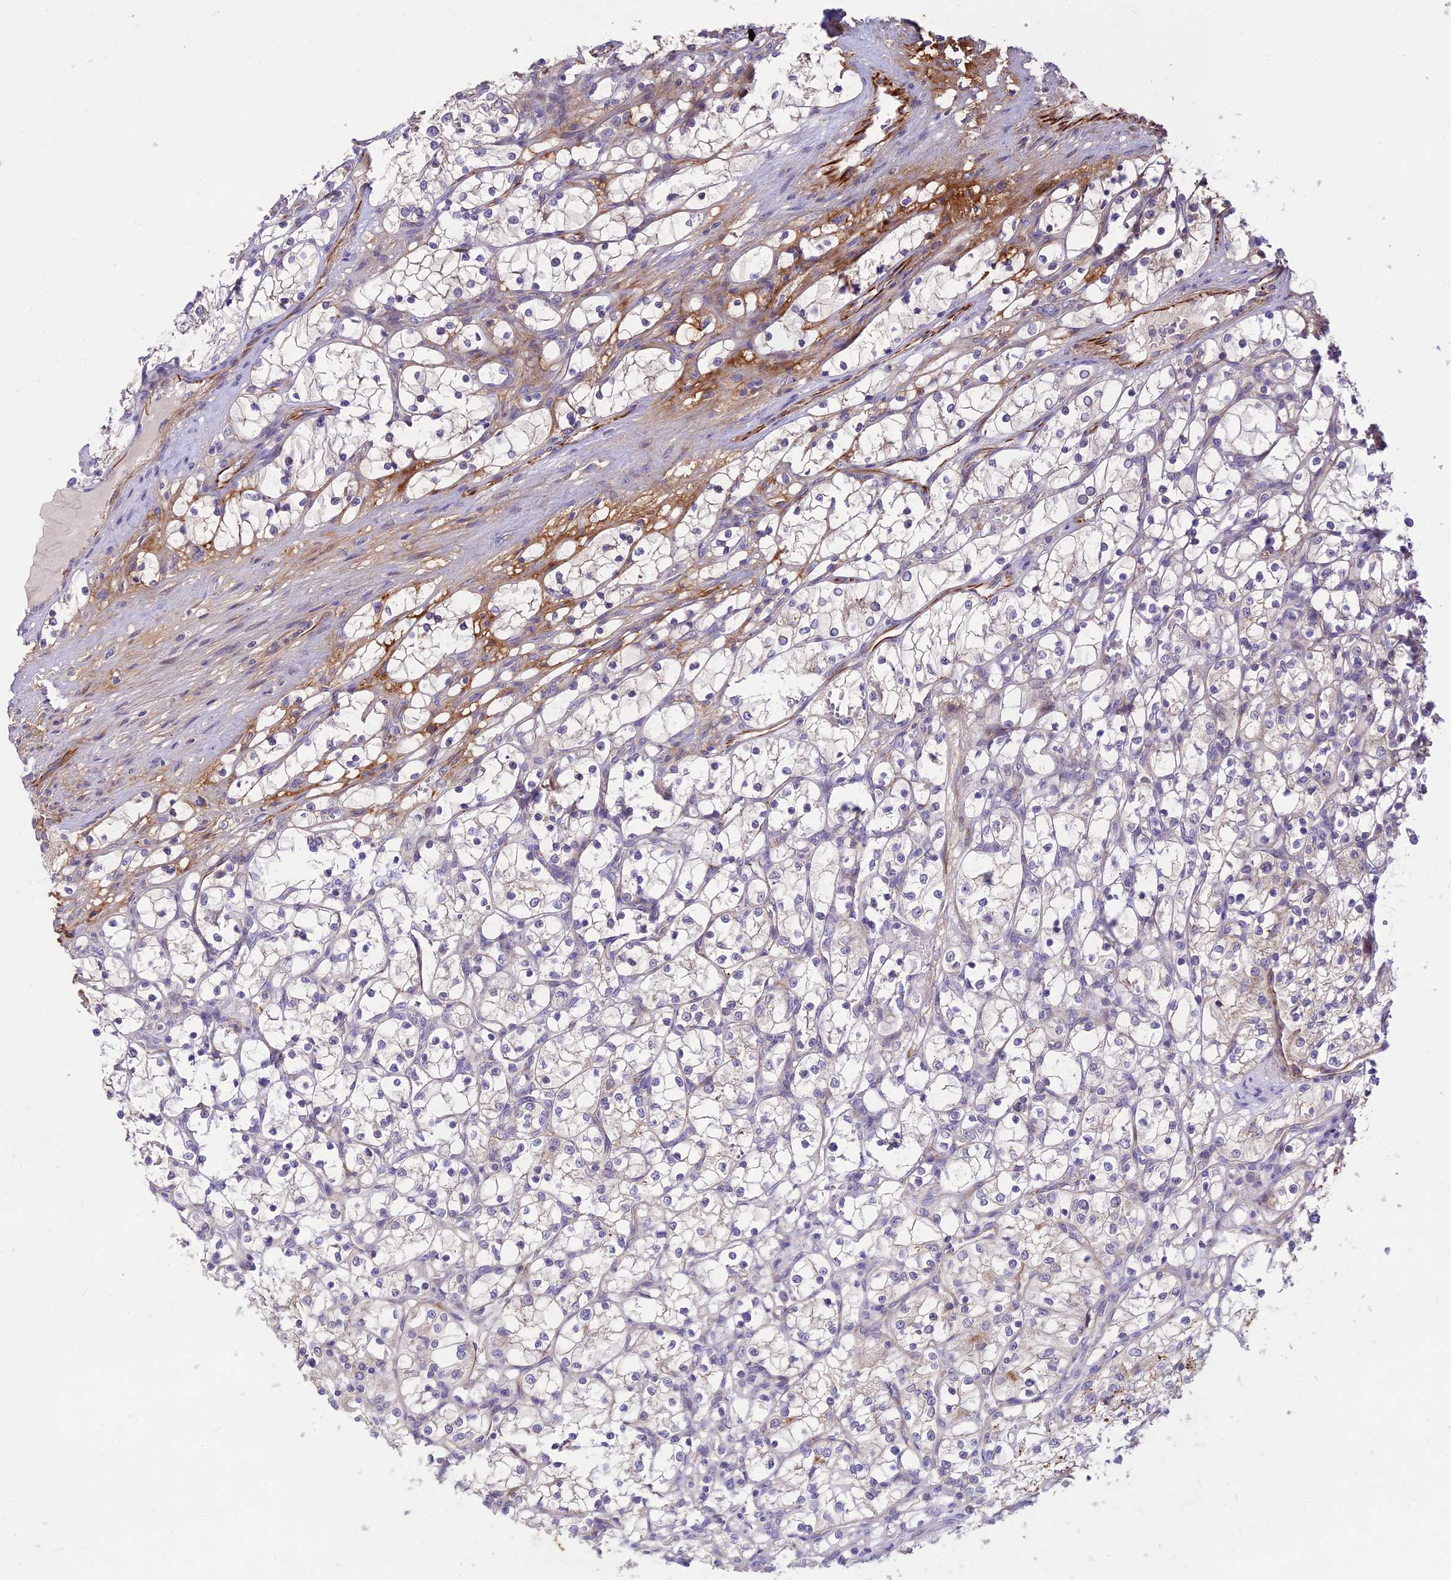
{"staining": {"intensity": "negative", "quantity": "none", "location": "none"}, "tissue": "renal cancer", "cell_type": "Tumor cells", "image_type": "cancer", "snomed": [{"axis": "morphology", "description": "Adenocarcinoma, NOS"}, {"axis": "topography", "description": "Kidney"}], "caption": "Immunohistochemistry (IHC) micrograph of neoplastic tissue: human renal cancer (adenocarcinoma) stained with DAB exhibits no significant protein positivity in tumor cells.", "gene": "ST8SIA5", "patient": {"sex": "female", "age": 69}}